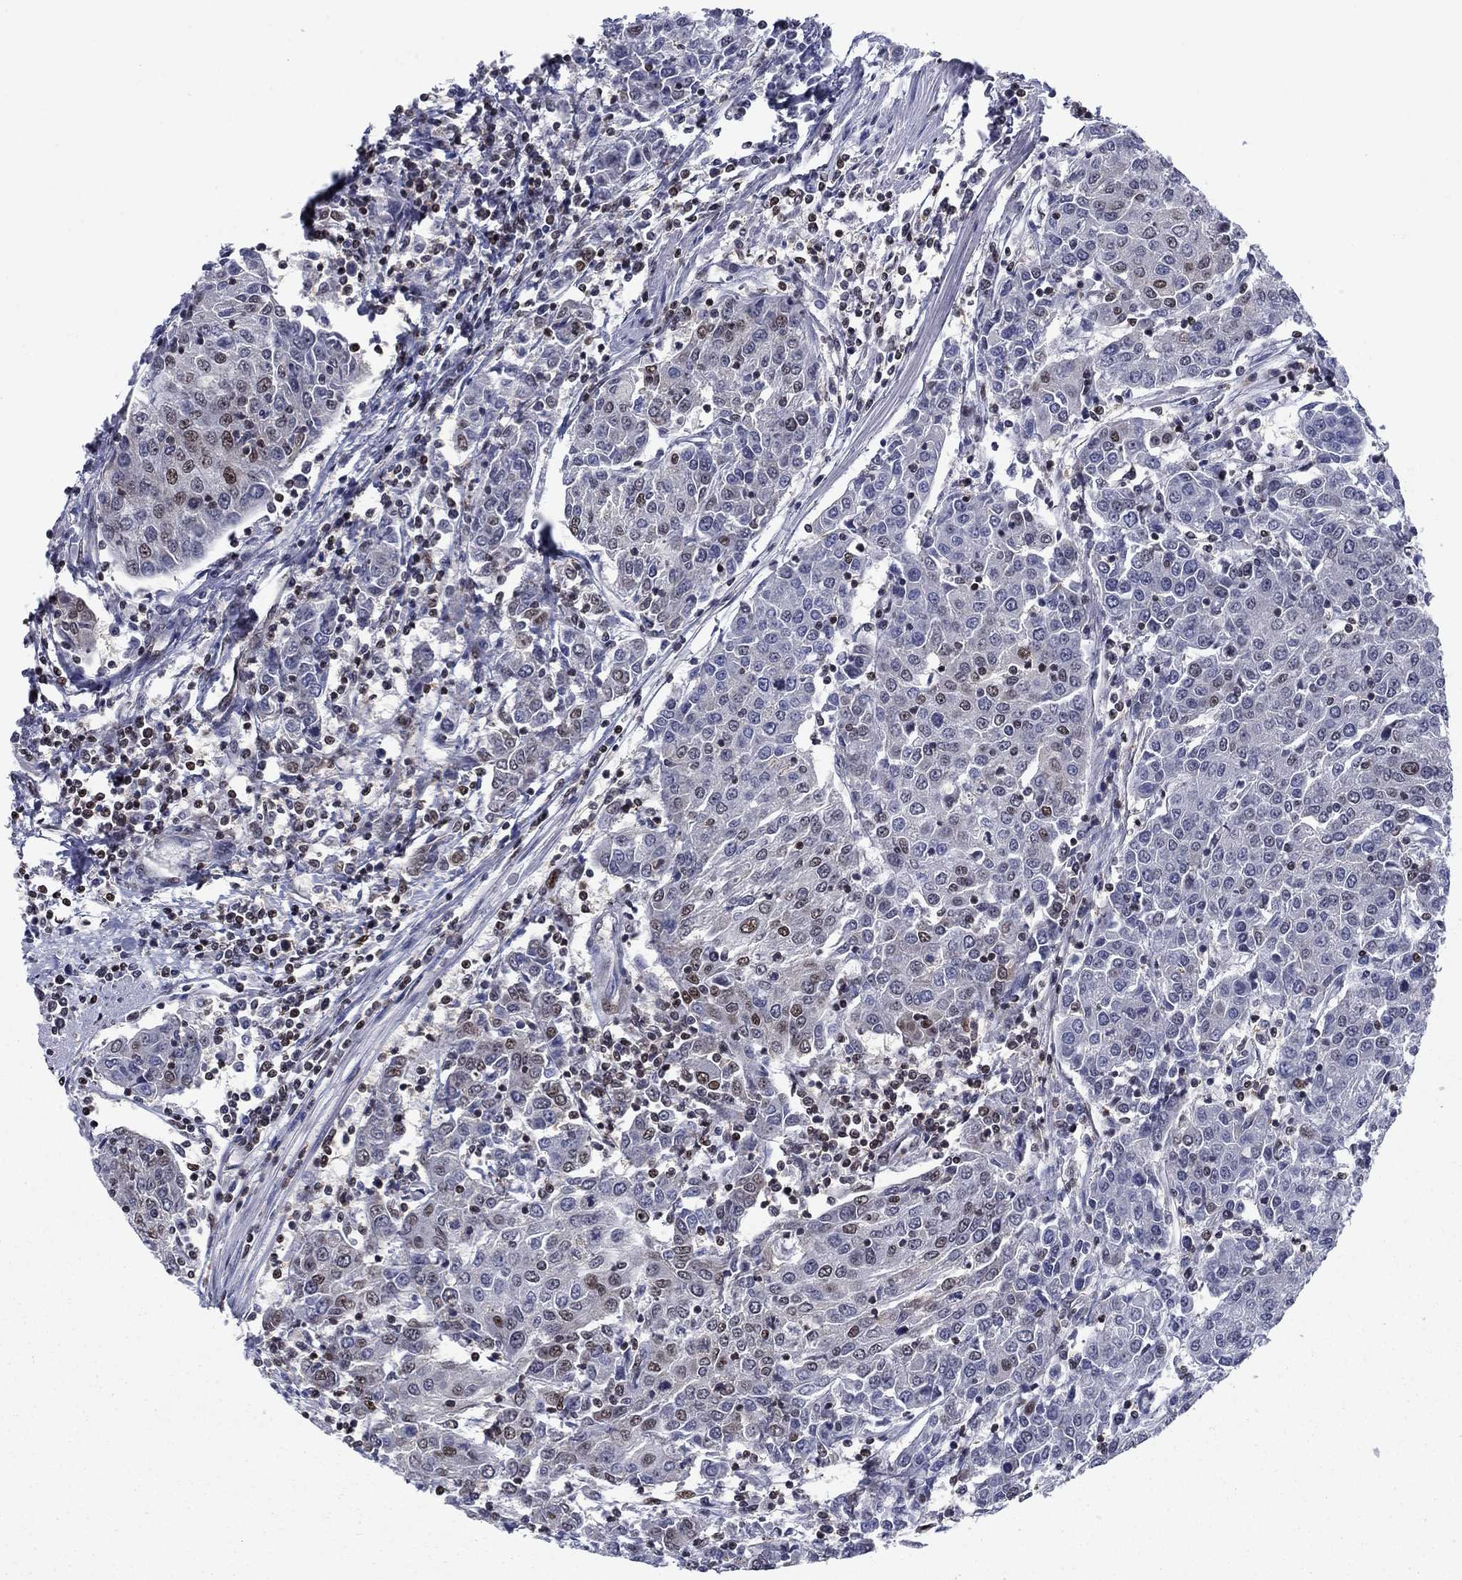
{"staining": {"intensity": "moderate", "quantity": "<25%", "location": "nuclear"}, "tissue": "urothelial cancer", "cell_type": "Tumor cells", "image_type": "cancer", "snomed": [{"axis": "morphology", "description": "Urothelial carcinoma, High grade"}, {"axis": "topography", "description": "Urinary bladder"}], "caption": "Immunohistochemical staining of human high-grade urothelial carcinoma shows low levels of moderate nuclear protein staining in about <25% of tumor cells. The protein of interest is shown in brown color, while the nuclei are stained blue.", "gene": "RPRD1B", "patient": {"sex": "female", "age": 85}}